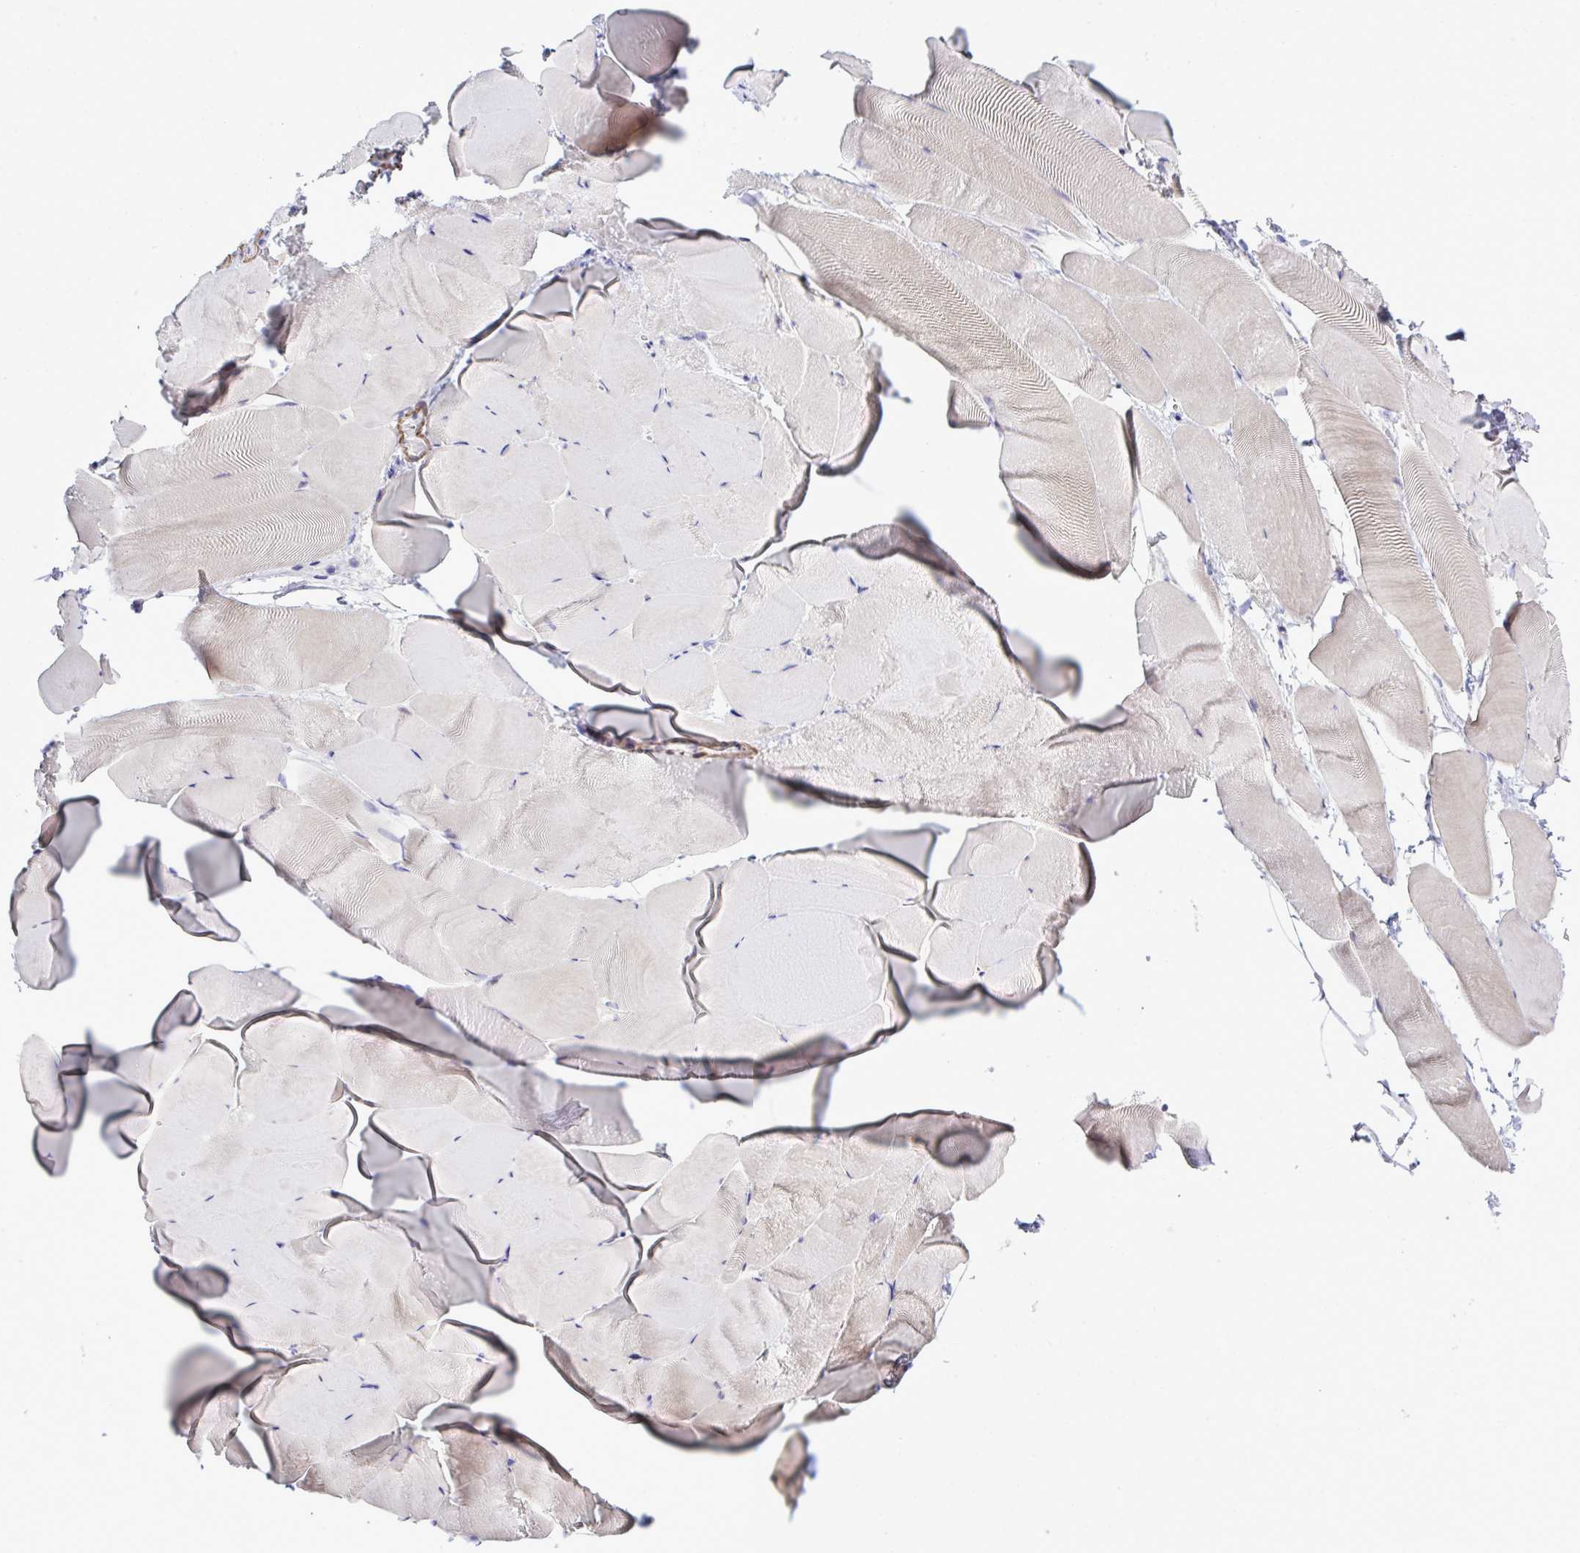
{"staining": {"intensity": "negative", "quantity": "none", "location": "none"}, "tissue": "skeletal muscle", "cell_type": "Myocytes", "image_type": "normal", "snomed": [{"axis": "morphology", "description": "Normal tissue, NOS"}, {"axis": "topography", "description": "Skeletal muscle"}], "caption": "DAB immunohistochemical staining of normal human skeletal muscle displays no significant expression in myocytes.", "gene": "MED11", "patient": {"sex": "female", "age": 64}}